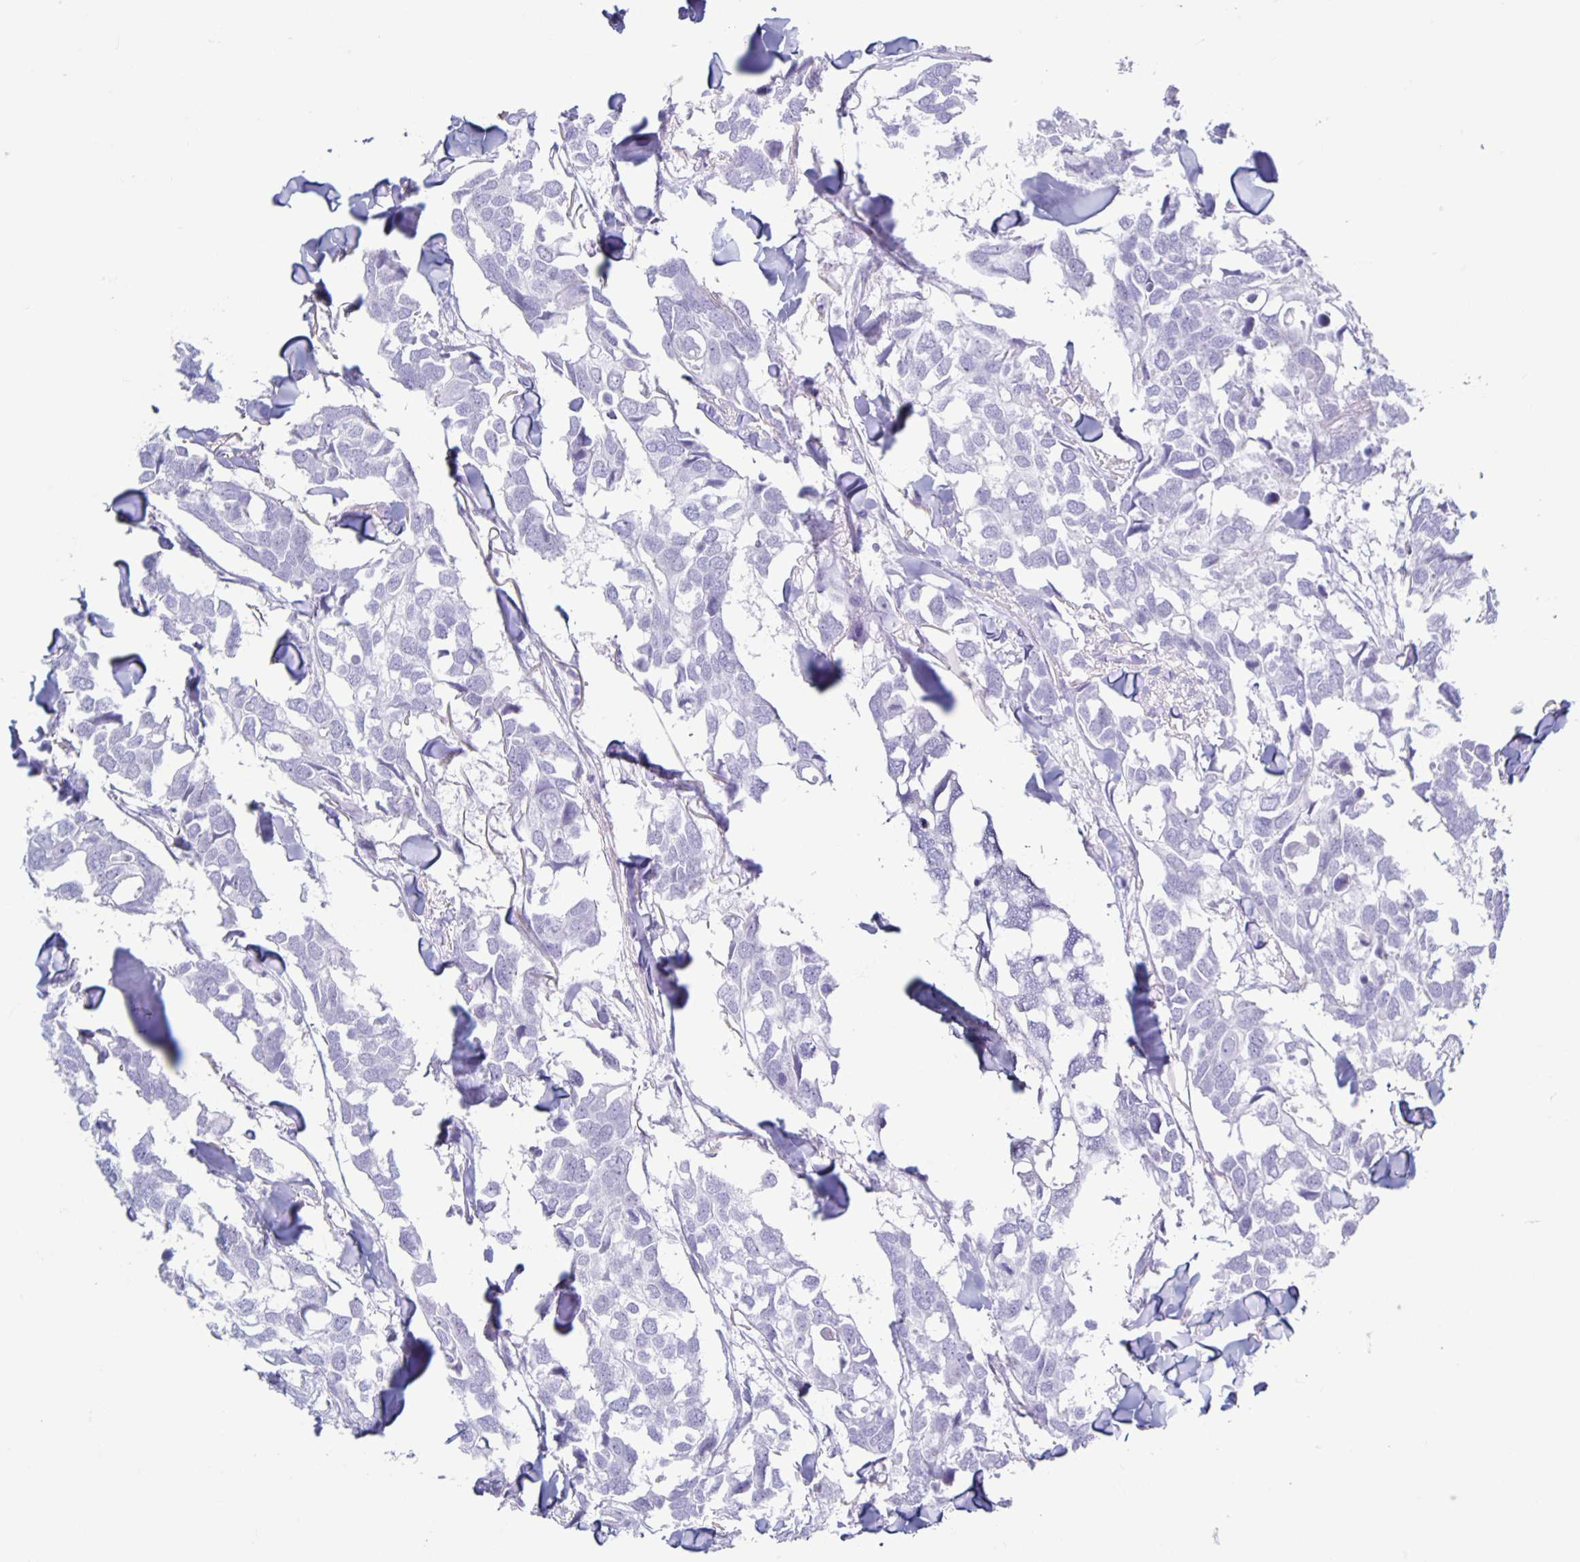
{"staining": {"intensity": "negative", "quantity": "none", "location": "none"}, "tissue": "breast cancer", "cell_type": "Tumor cells", "image_type": "cancer", "snomed": [{"axis": "morphology", "description": "Duct carcinoma"}, {"axis": "topography", "description": "Breast"}], "caption": "A high-resolution image shows immunohistochemistry (IHC) staining of breast cancer, which displays no significant expression in tumor cells.", "gene": "CT45A5", "patient": {"sex": "female", "age": 83}}